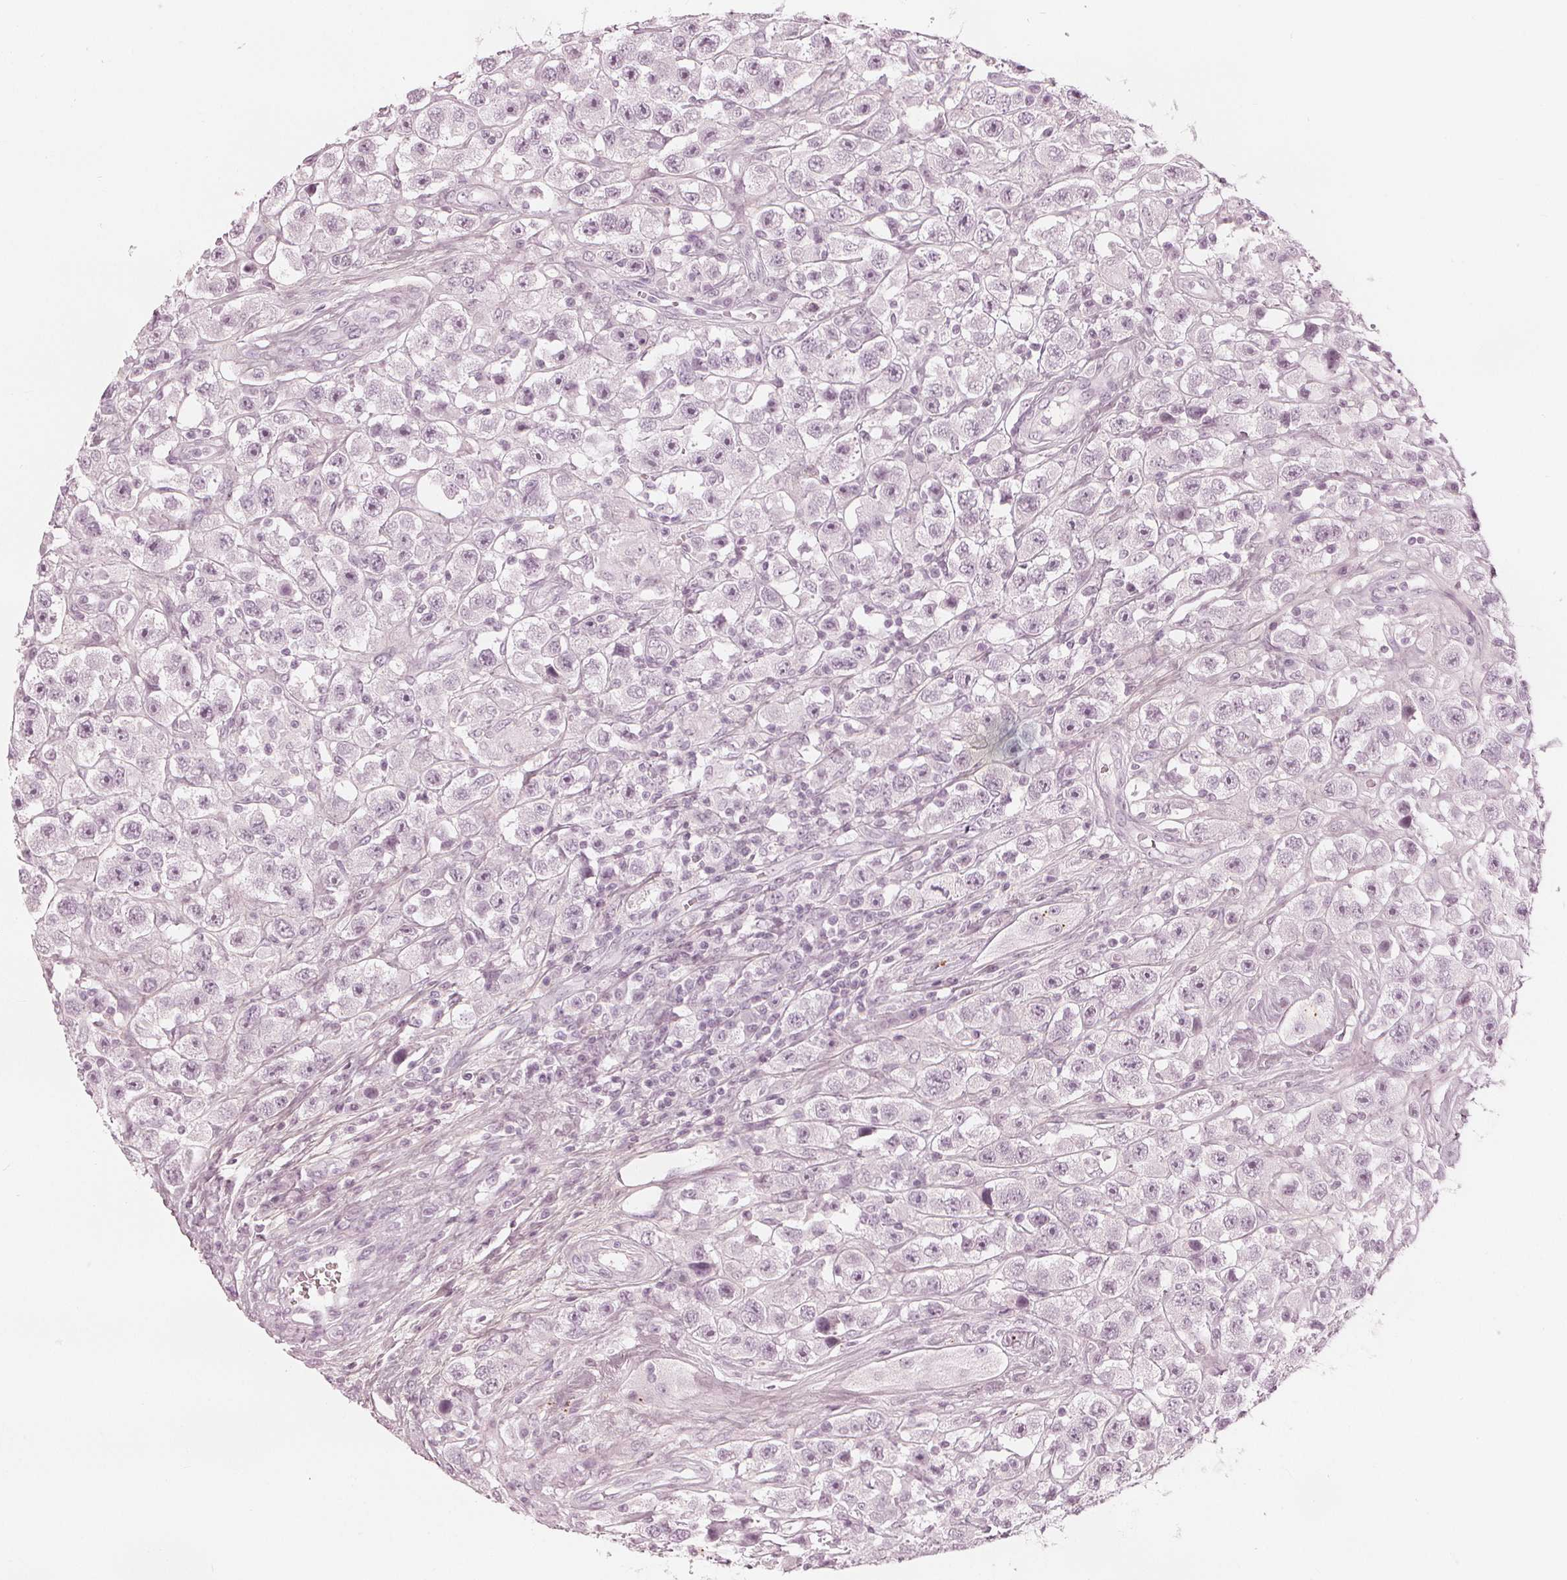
{"staining": {"intensity": "negative", "quantity": "none", "location": "none"}, "tissue": "testis cancer", "cell_type": "Tumor cells", "image_type": "cancer", "snomed": [{"axis": "morphology", "description": "Seminoma, NOS"}, {"axis": "topography", "description": "Testis"}], "caption": "An immunohistochemistry image of testis cancer (seminoma) is shown. There is no staining in tumor cells of testis cancer (seminoma).", "gene": "PAEP", "patient": {"sex": "male", "age": 45}}